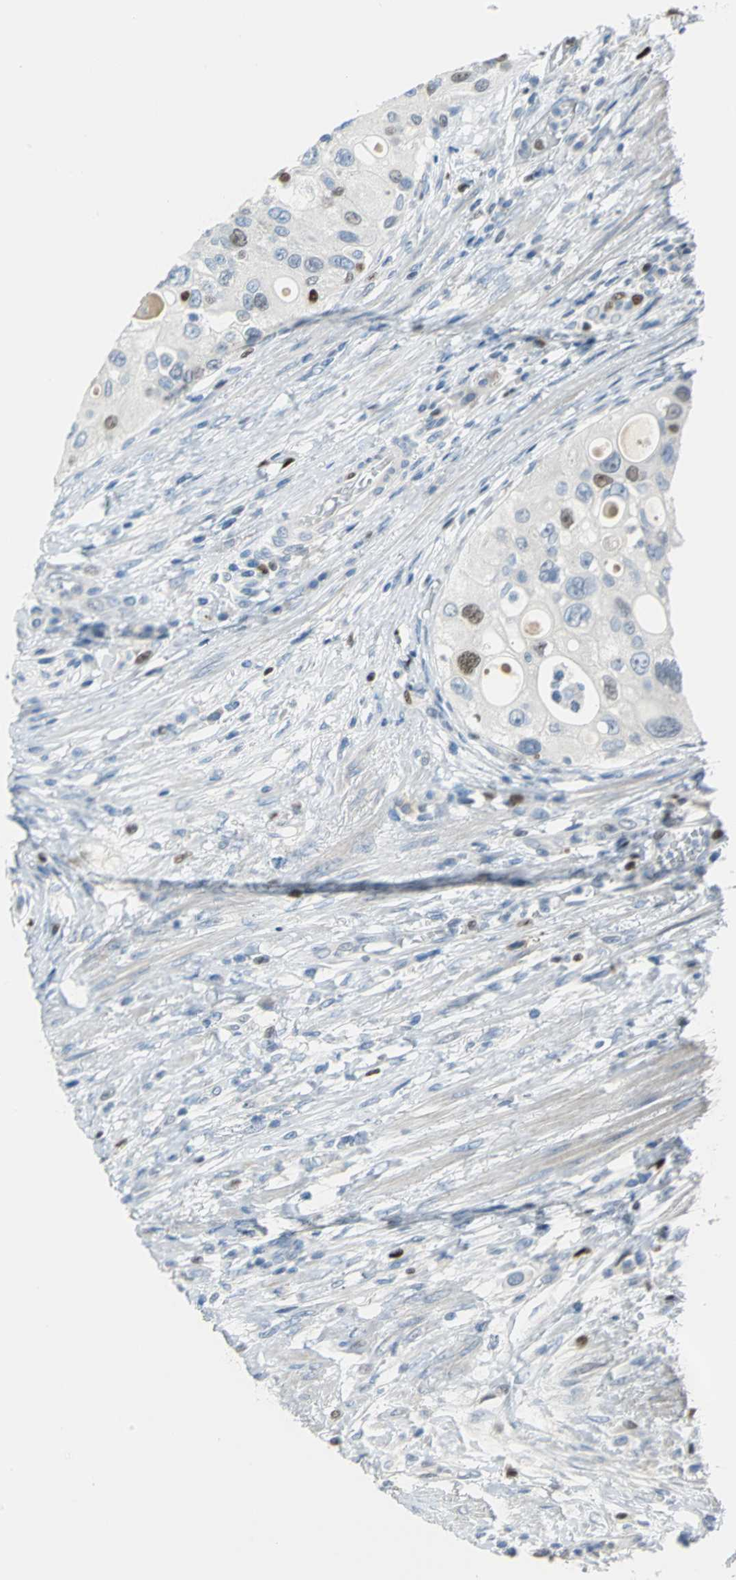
{"staining": {"intensity": "moderate", "quantity": "25%-75%", "location": "nuclear"}, "tissue": "urothelial cancer", "cell_type": "Tumor cells", "image_type": "cancer", "snomed": [{"axis": "morphology", "description": "Urothelial carcinoma, High grade"}, {"axis": "topography", "description": "Urinary bladder"}], "caption": "Protein expression analysis of high-grade urothelial carcinoma demonstrates moderate nuclear expression in about 25%-75% of tumor cells. (DAB (3,3'-diaminobenzidine) IHC, brown staining for protein, blue staining for nuclei).", "gene": "MCM3", "patient": {"sex": "female", "age": 56}}